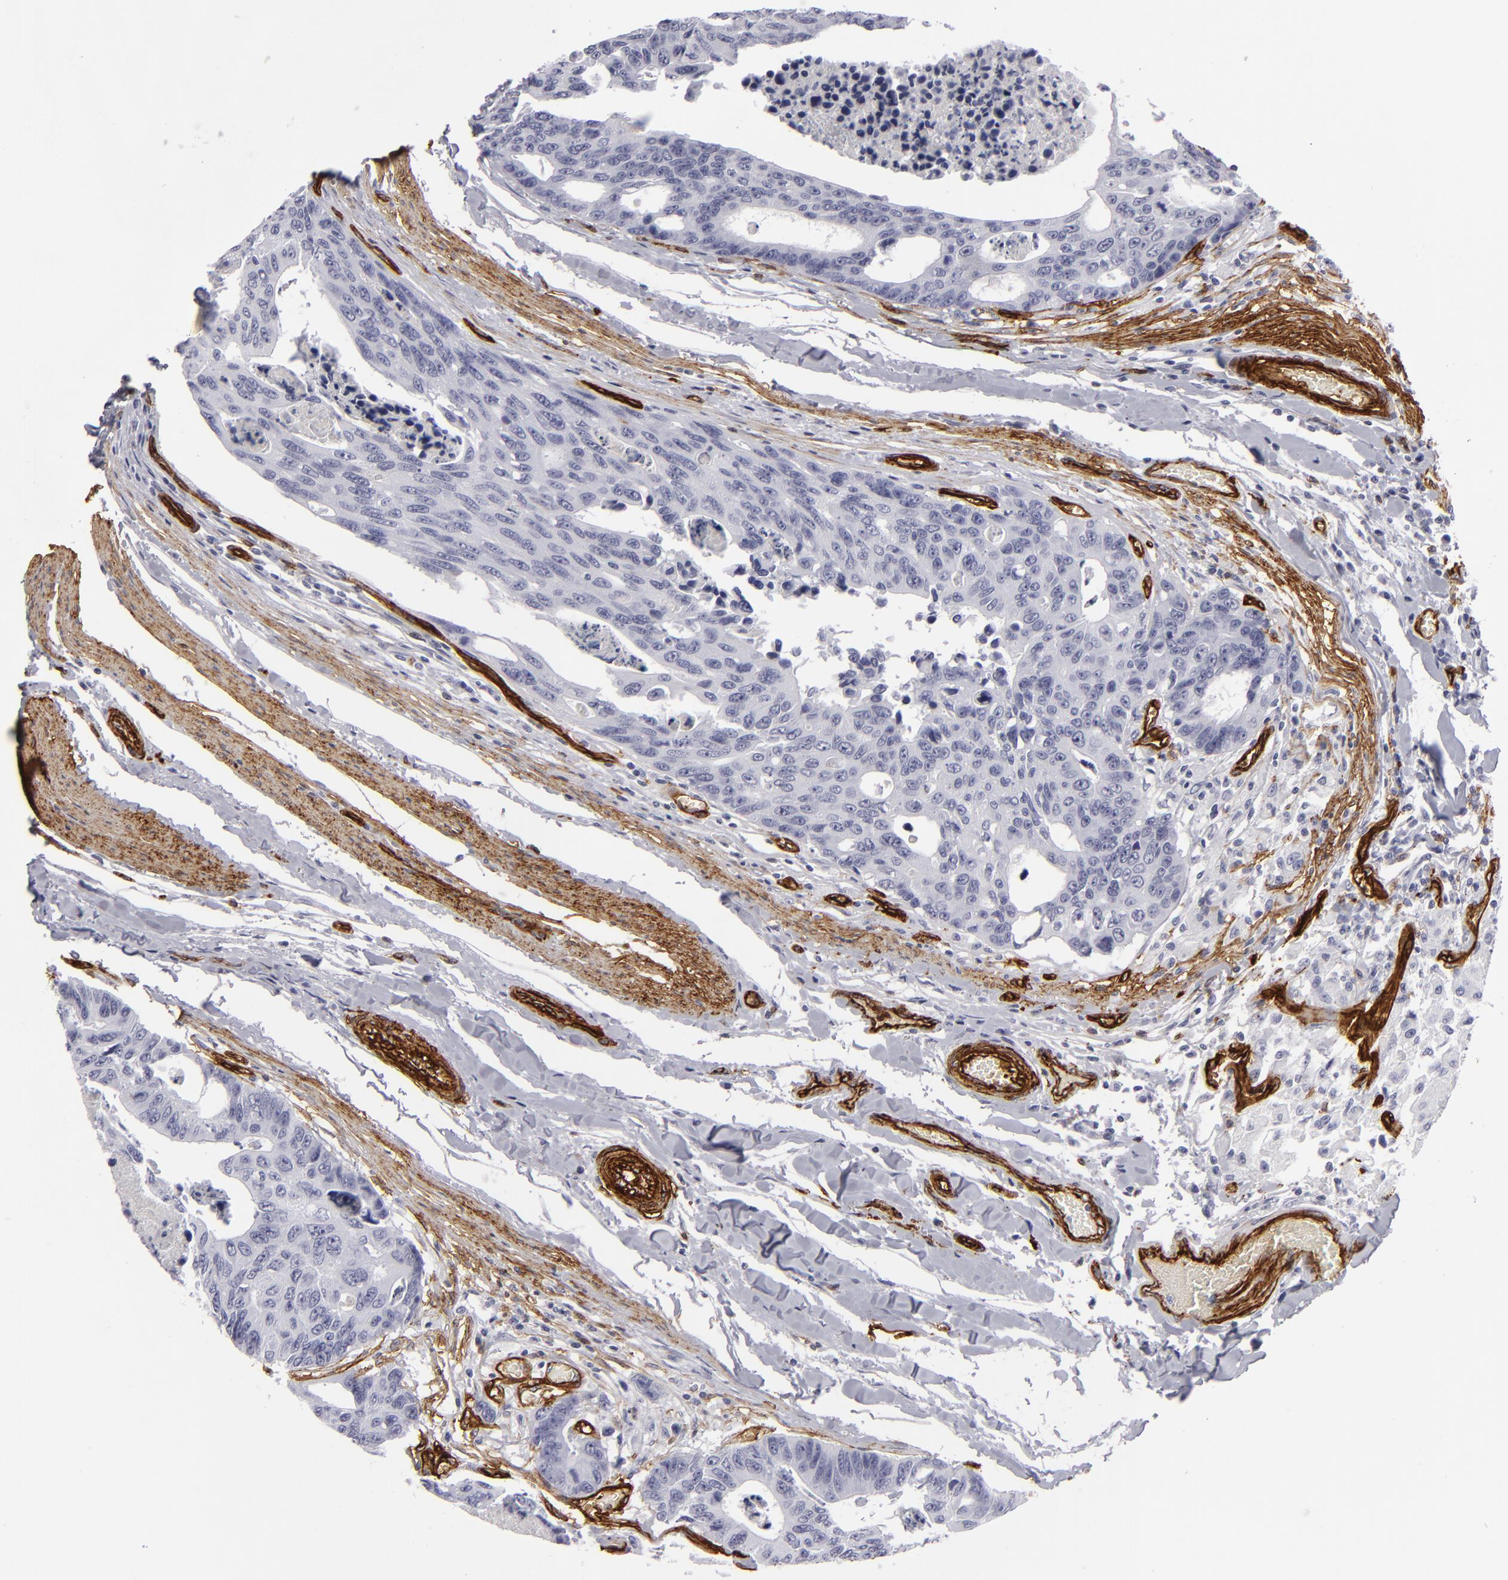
{"staining": {"intensity": "negative", "quantity": "none", "location": "none"}, "tissue": "colorectal cancer", "cell_type": "Tumor cells", "image_type": "cancer", "snomed": [{"axis": "morphology", "description": "Adenocarcinoma, NOS"}, {"axis": "topography", "description": "Colon"}], "caption": "Tumor cells show no significant positivity in colorectal cancer.", "gene": "MCAM", "patient": {"sex": "female", "age": 86}}